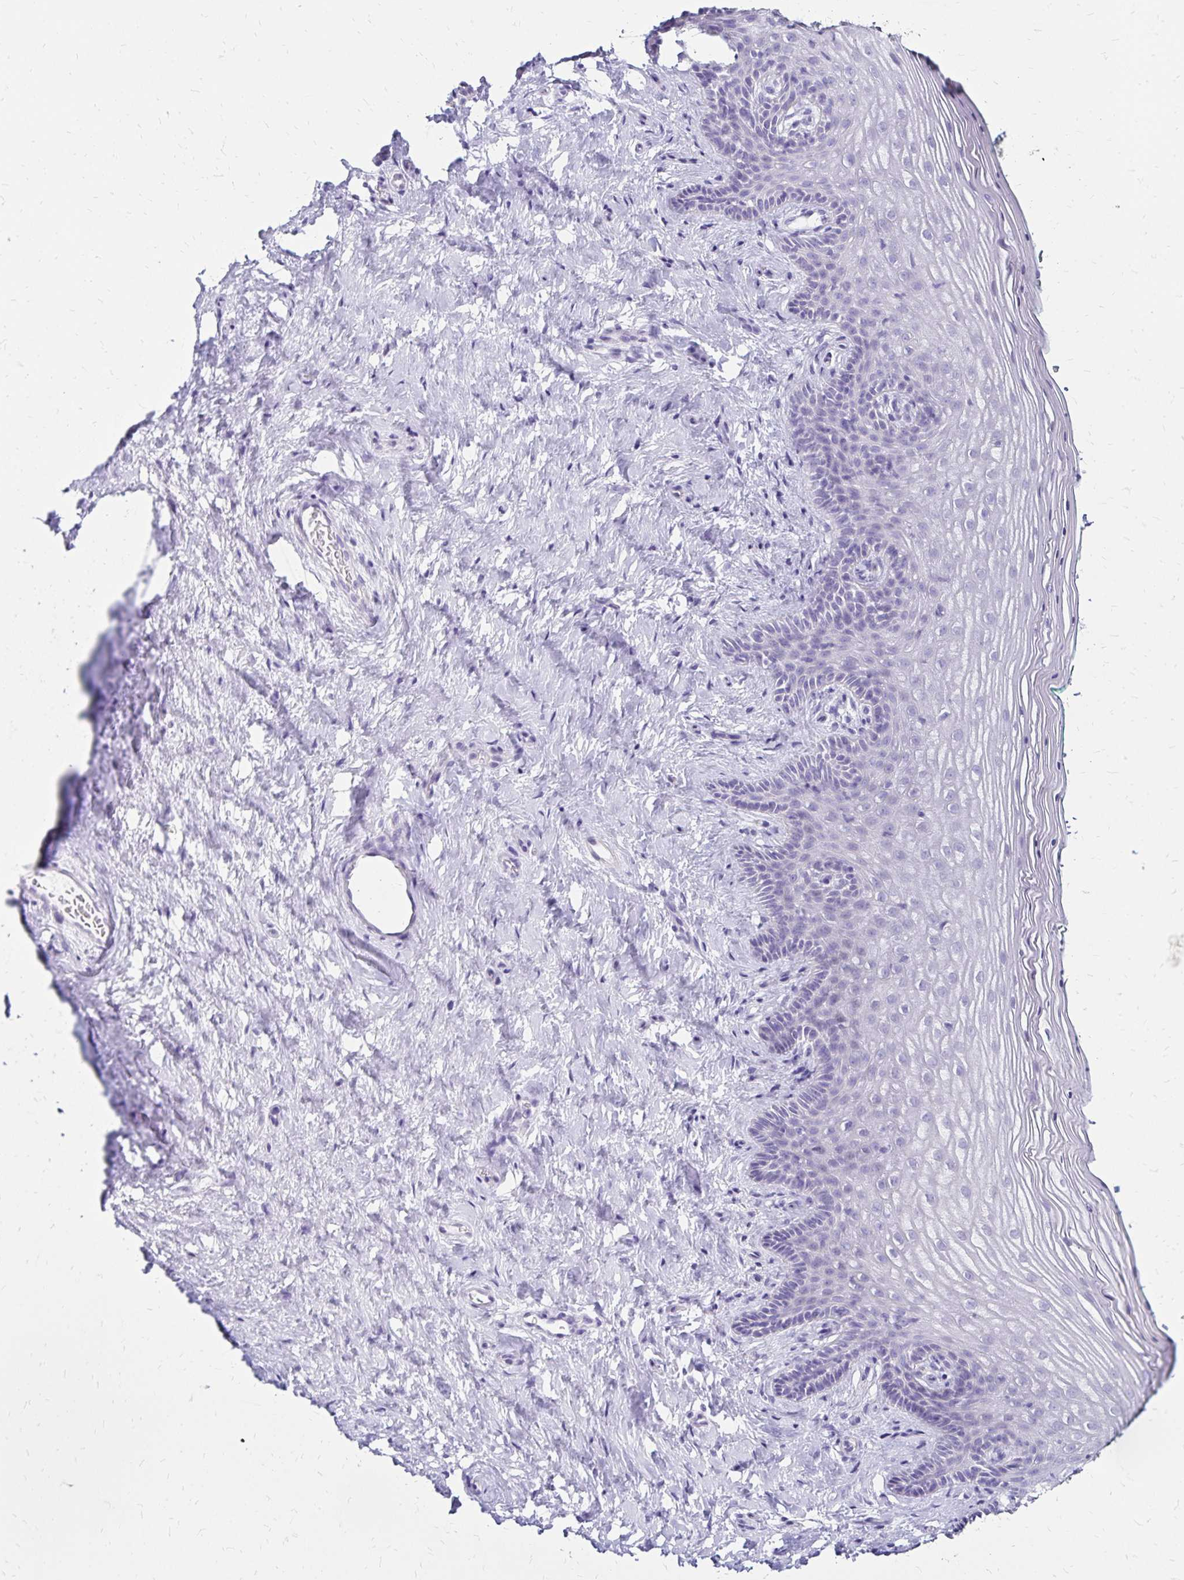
{"staining": {"intensity": "negative", "quantity": "none", "location": "none"}, "tissue": "vagina", "cell_type": "Squamous epithelial cells", "image_type": "normal", "snomed": [{"axis": "morphology", "description": "Normal tissue, NOS"}, {"axis": "topography", "description": "Vagina"}], "caption": "High magnification brightfield microscopy of normal vagina stained with DAB (3,3'-diaminobenzidine) (brown) and counterstained with hematoxylin (blue): squamous epithelial cells show no significant expression. The staining was performed using DAB (3,3'-diaminobenzidine) to visualize the protein expression in brown, while the nuclei were stained in blue with hematoxylin (Magnification: 20x).", "gene": "LIN28B", "patient": {"sex": "female", "age": 45}}